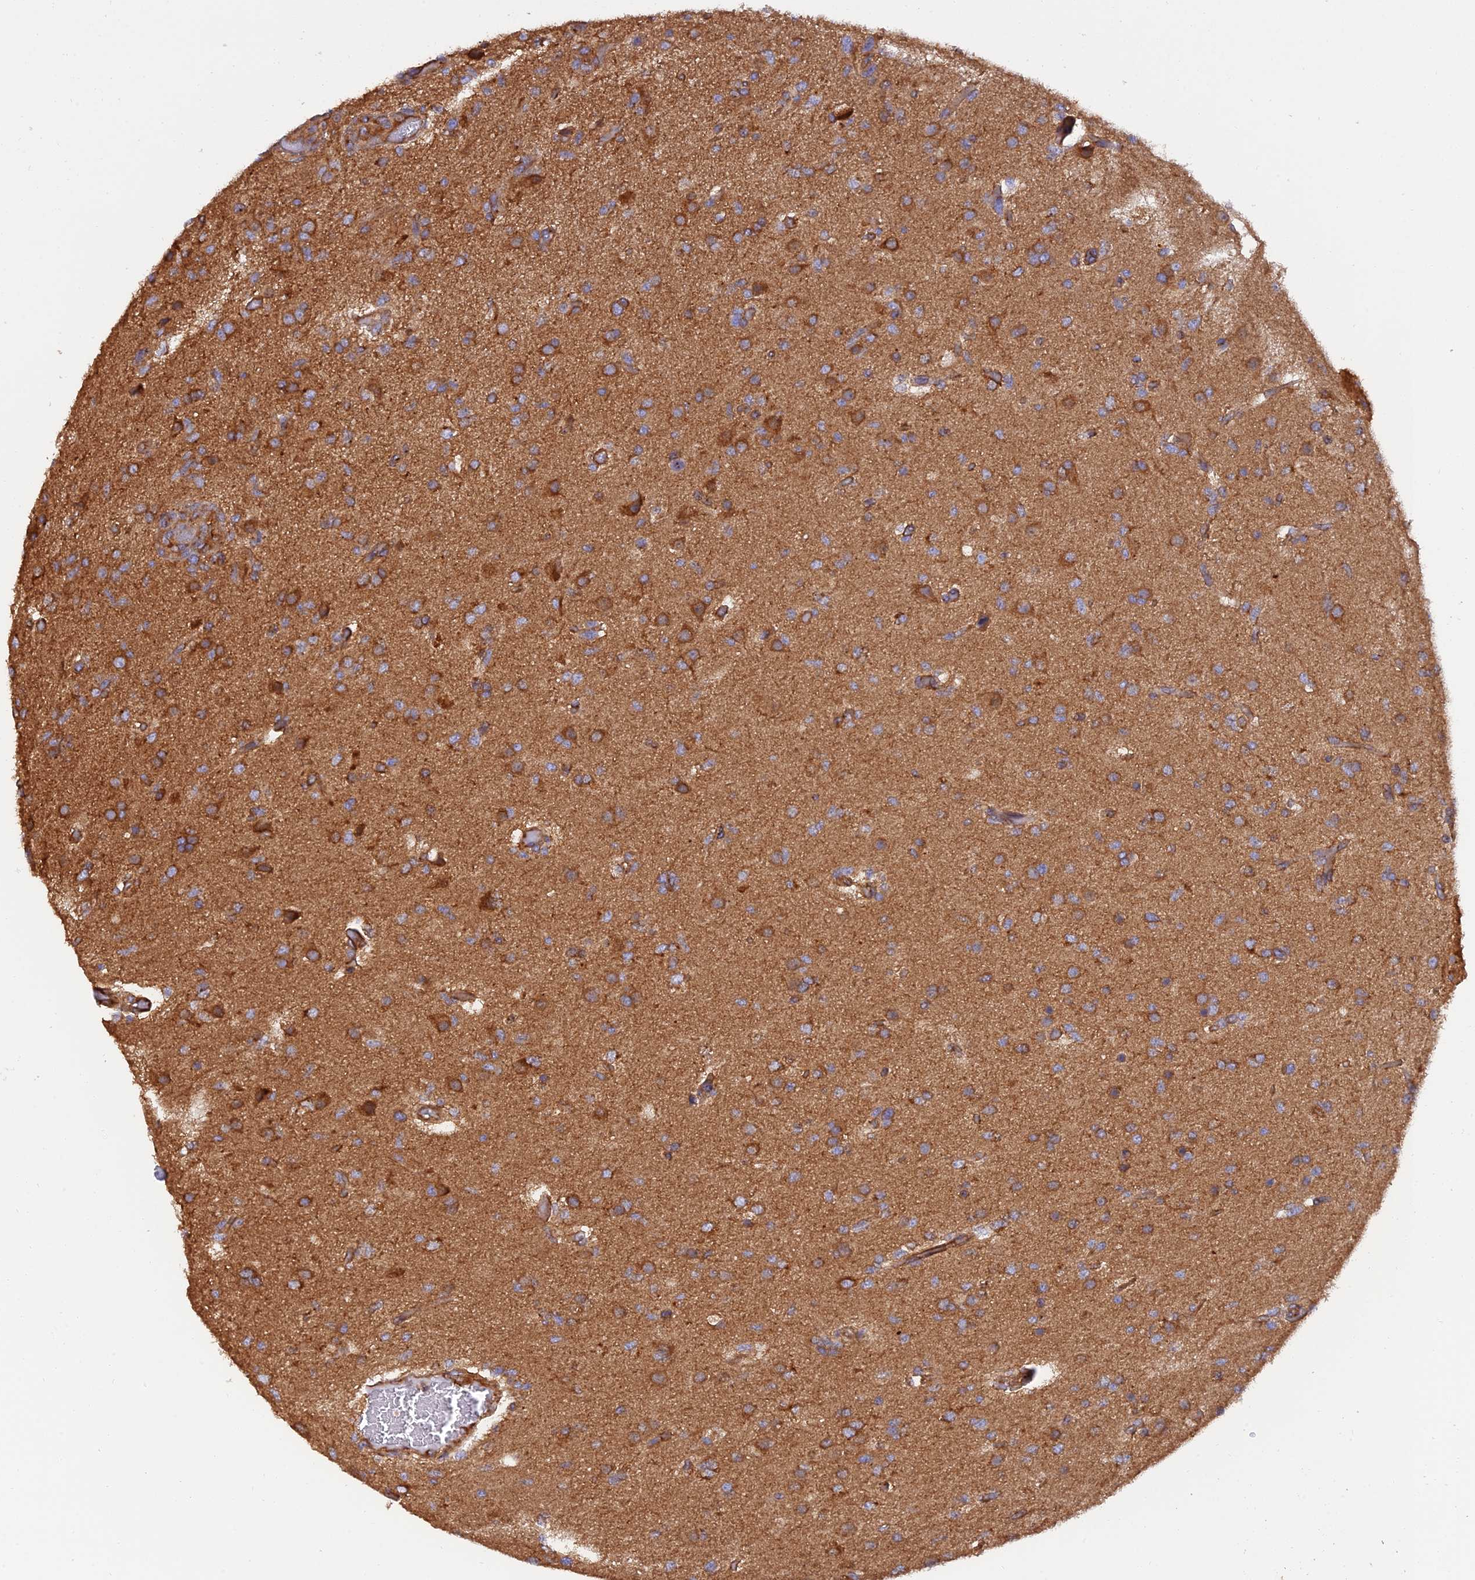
{"staining": {"intensity": "moderate", "quantity": ">75%", "location": "cytoplasmic/membranous"}, "tissue": "glioma", "cell_type": "Tumor cells", "image_type": "cancer", "snomed": [{"axis": "morphology", "description": "Glioma, malignant, High grade"}, {"axis": "topography", "description": "Brain"}], "caption": "Immunohistochemical staining of malignant high-grade glioma reveals moderate cytoplasmic/membranous protein positivity in approximately >75% of tumor cells.", "gene": "DCTN2", "patient": {"sex": "female", "age": 74}}